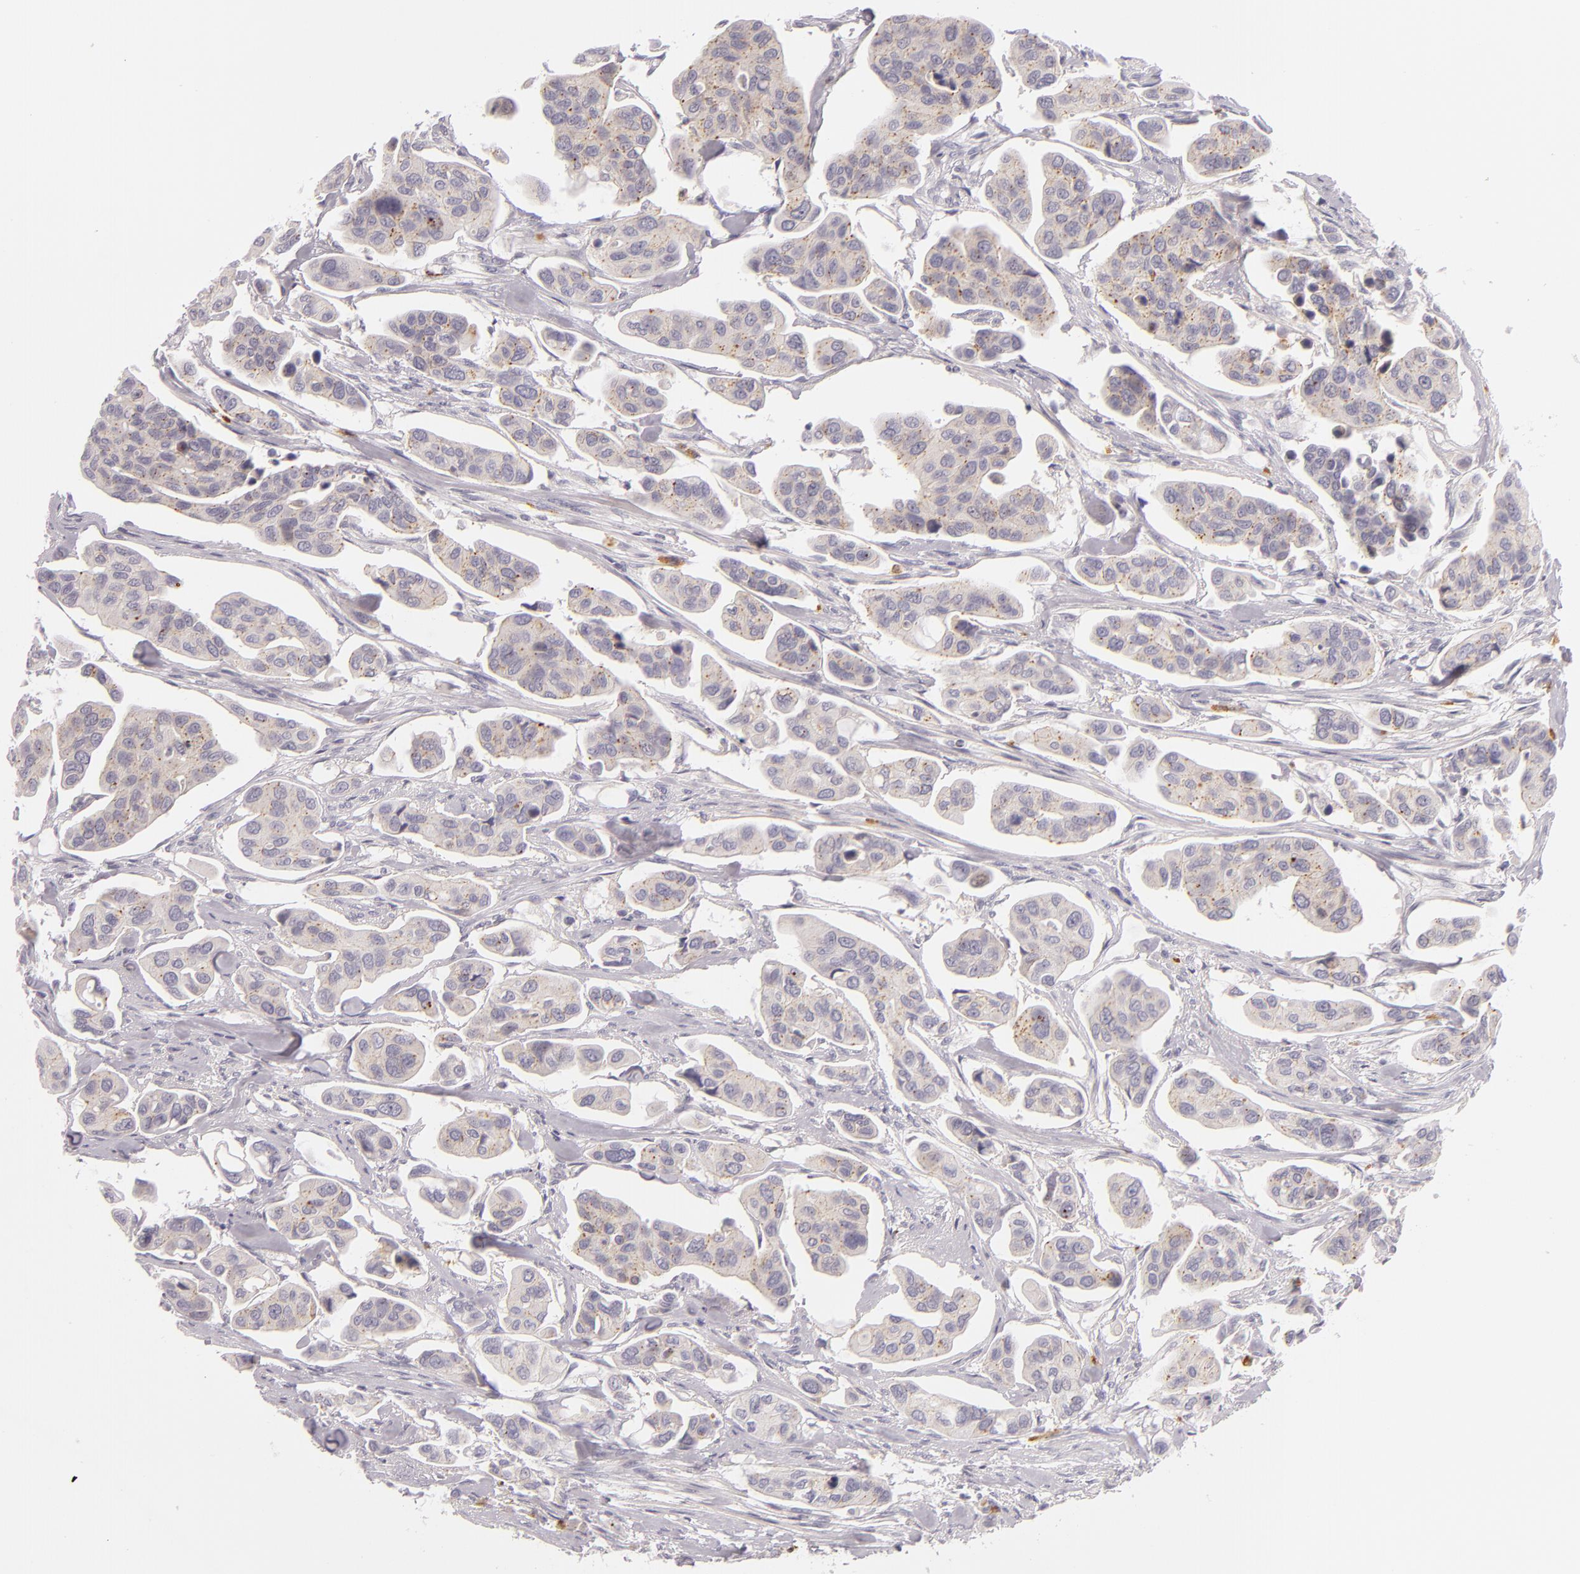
{"staining": {"intensity": "negative", "quantity": "none", "location": "none"}, "tissue": "urothelial cancer", "cell_type": "Tumor cells", "image_type": "cancer", "snomed": [{"axis": "morphology", "description": "Adenocarcinoma, NOS"}, {"axis": "topography", "description": "Urinary bladder"}], "caption": "There is no significant positivity in tumor cells of urothelial cancer.", "gene": "FAM181A", "patient": {"sex": "male", "age": 61}}